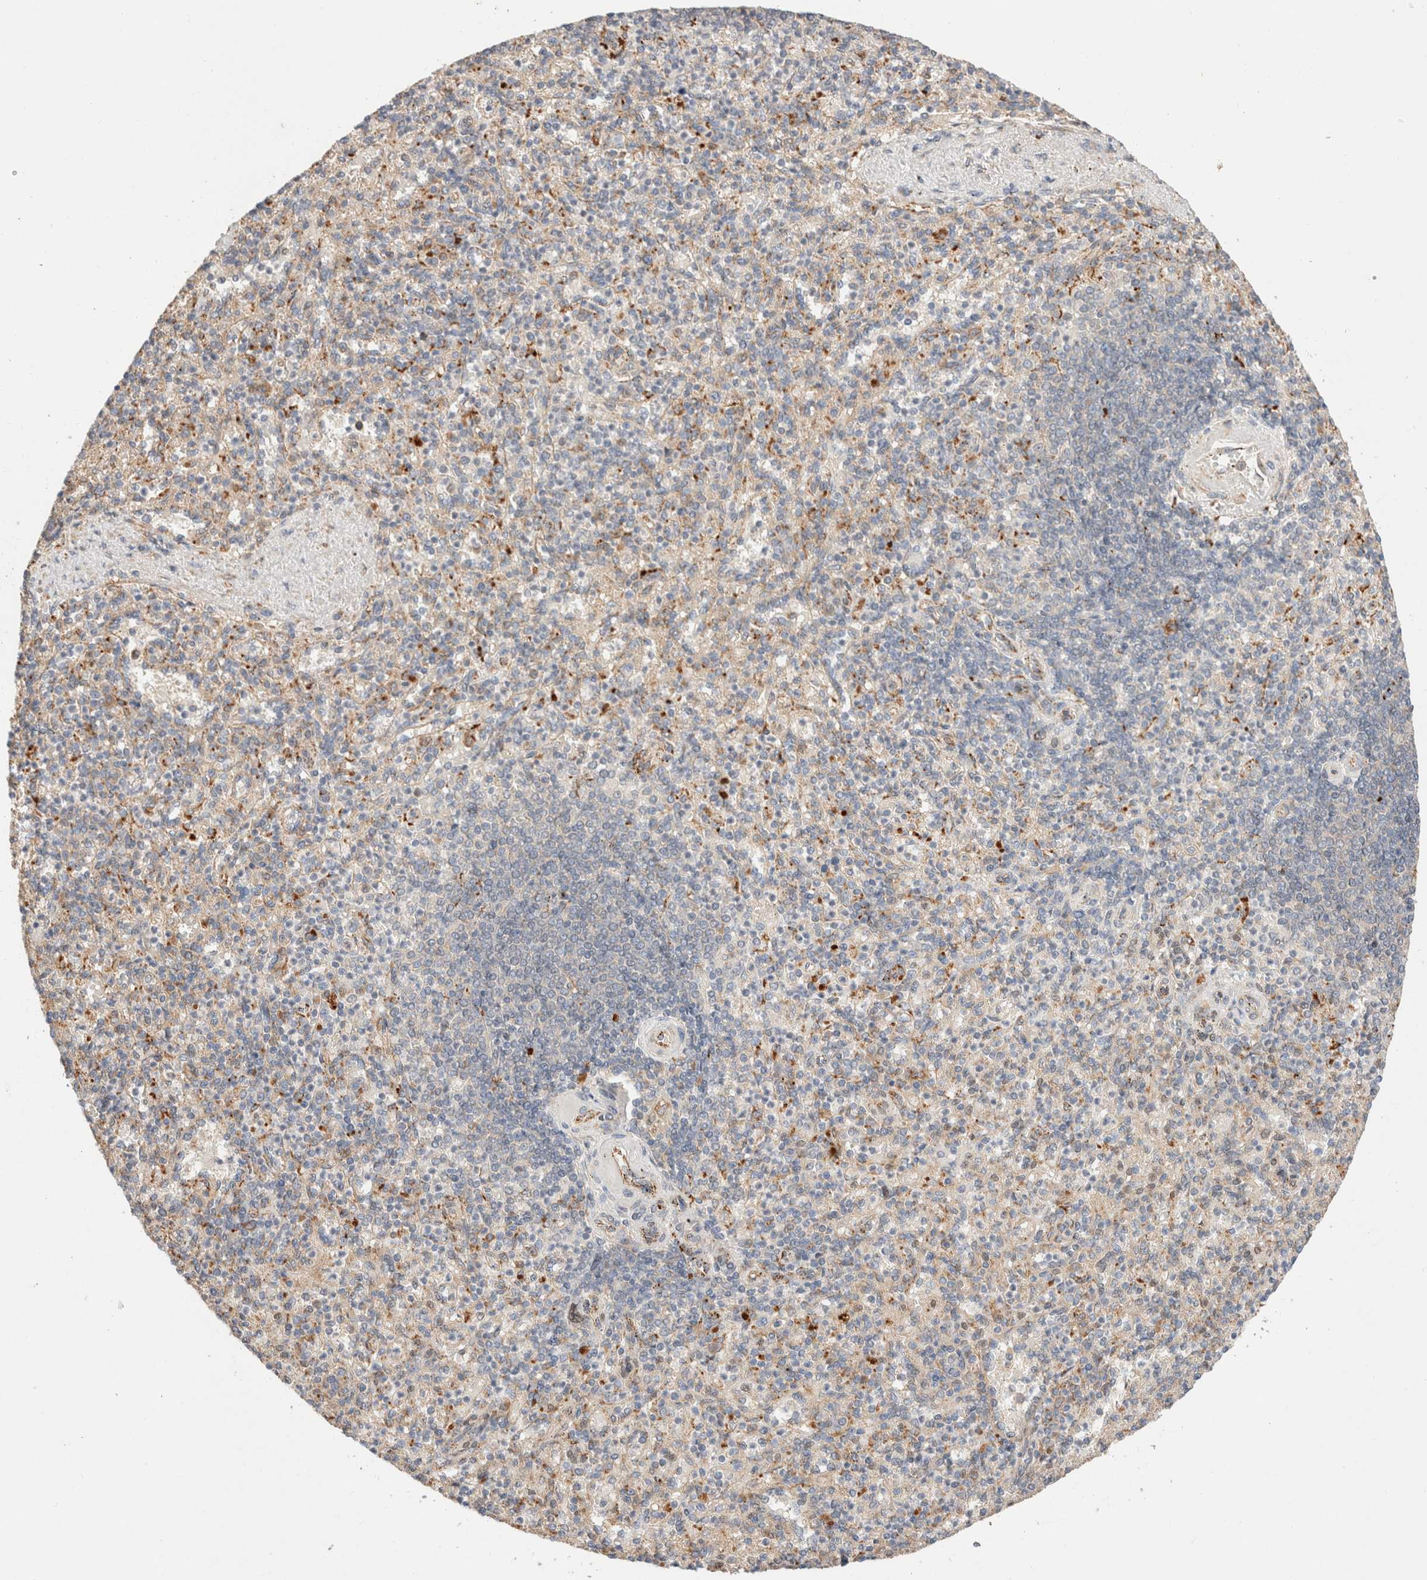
{"staining": {"intensity": "moderate", "quantity": "25%-75%", "location": "cytoplasmic/membranous"}, "tissue": "spleen", "cell_type": "Cells in red pulp", "image_type": "normal", "snomed": [{"axis": "morphology", "description": "Normal tissue, NOS"}, {"axis": "topography", "description": "Spleen"}], "caption": "An image of spleen stained for a protein shows moderate cytoplasmic/membranous brown staining in cells in red pulp.", "gene": "RABEPK", "patient": {"sex": "female", "age": 74}}